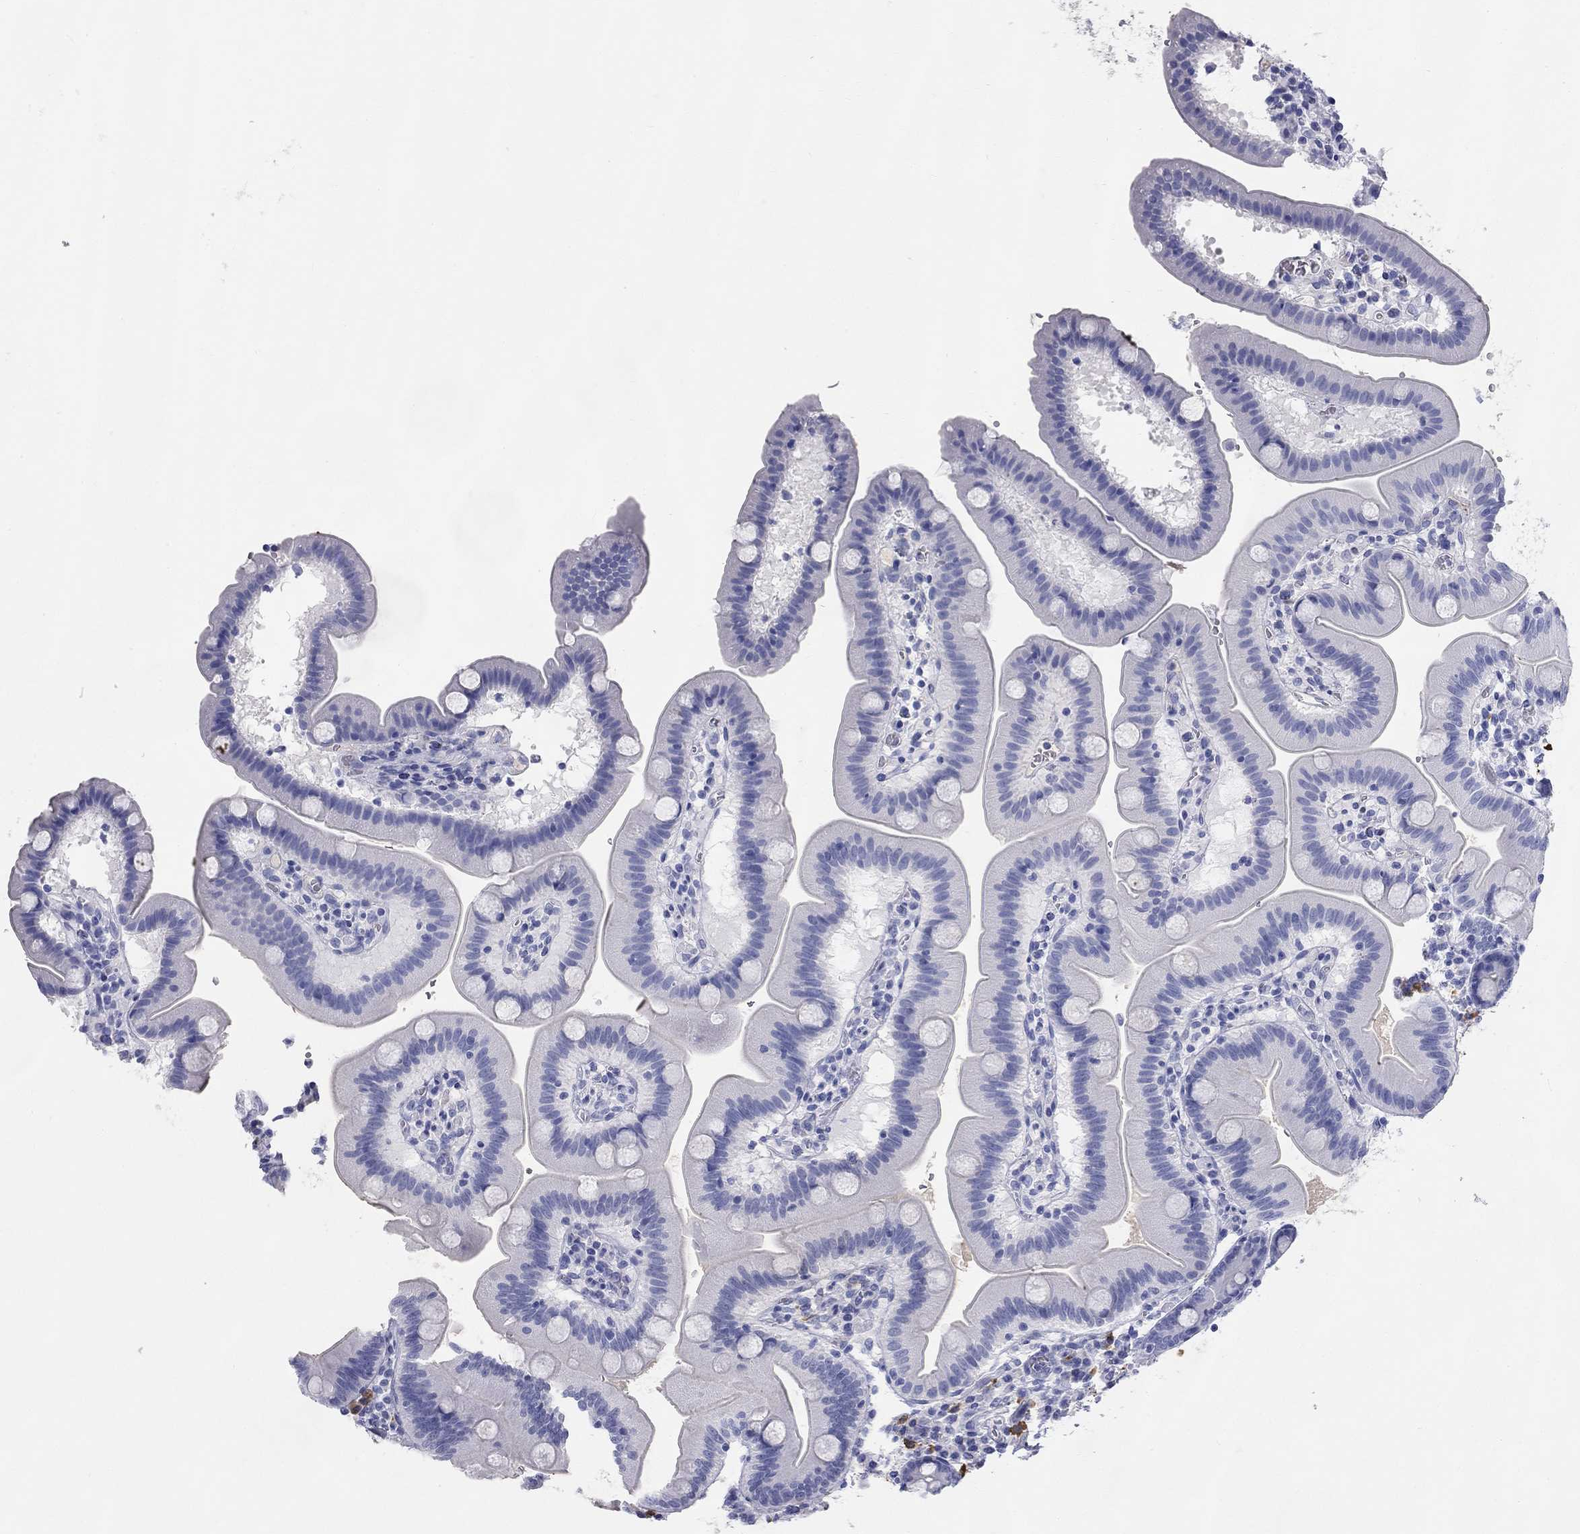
{"staining": {"intensity": "negative", "quantity": "none", "location": "none"}, "tissue": "duodenum", "cell_type": "Glandular cells", "image_type": "normal", "snomed": [{"axis": "morphology", "description": "Normal tissue, NOS"}, {"axis": "topography", "description": "Duodenum"}], "caption": "High power microscopy photomicrograph of an IHC histopathology image of normal duodenum, revealing no significant staining in glandular cells. (Stains: DAB IHC with hematoxylin counter stain, Microscopy: brightfield microscopy at high magnification).", "gene": "PHOX2B", "patient": {"sex": "male", "age": 59}}